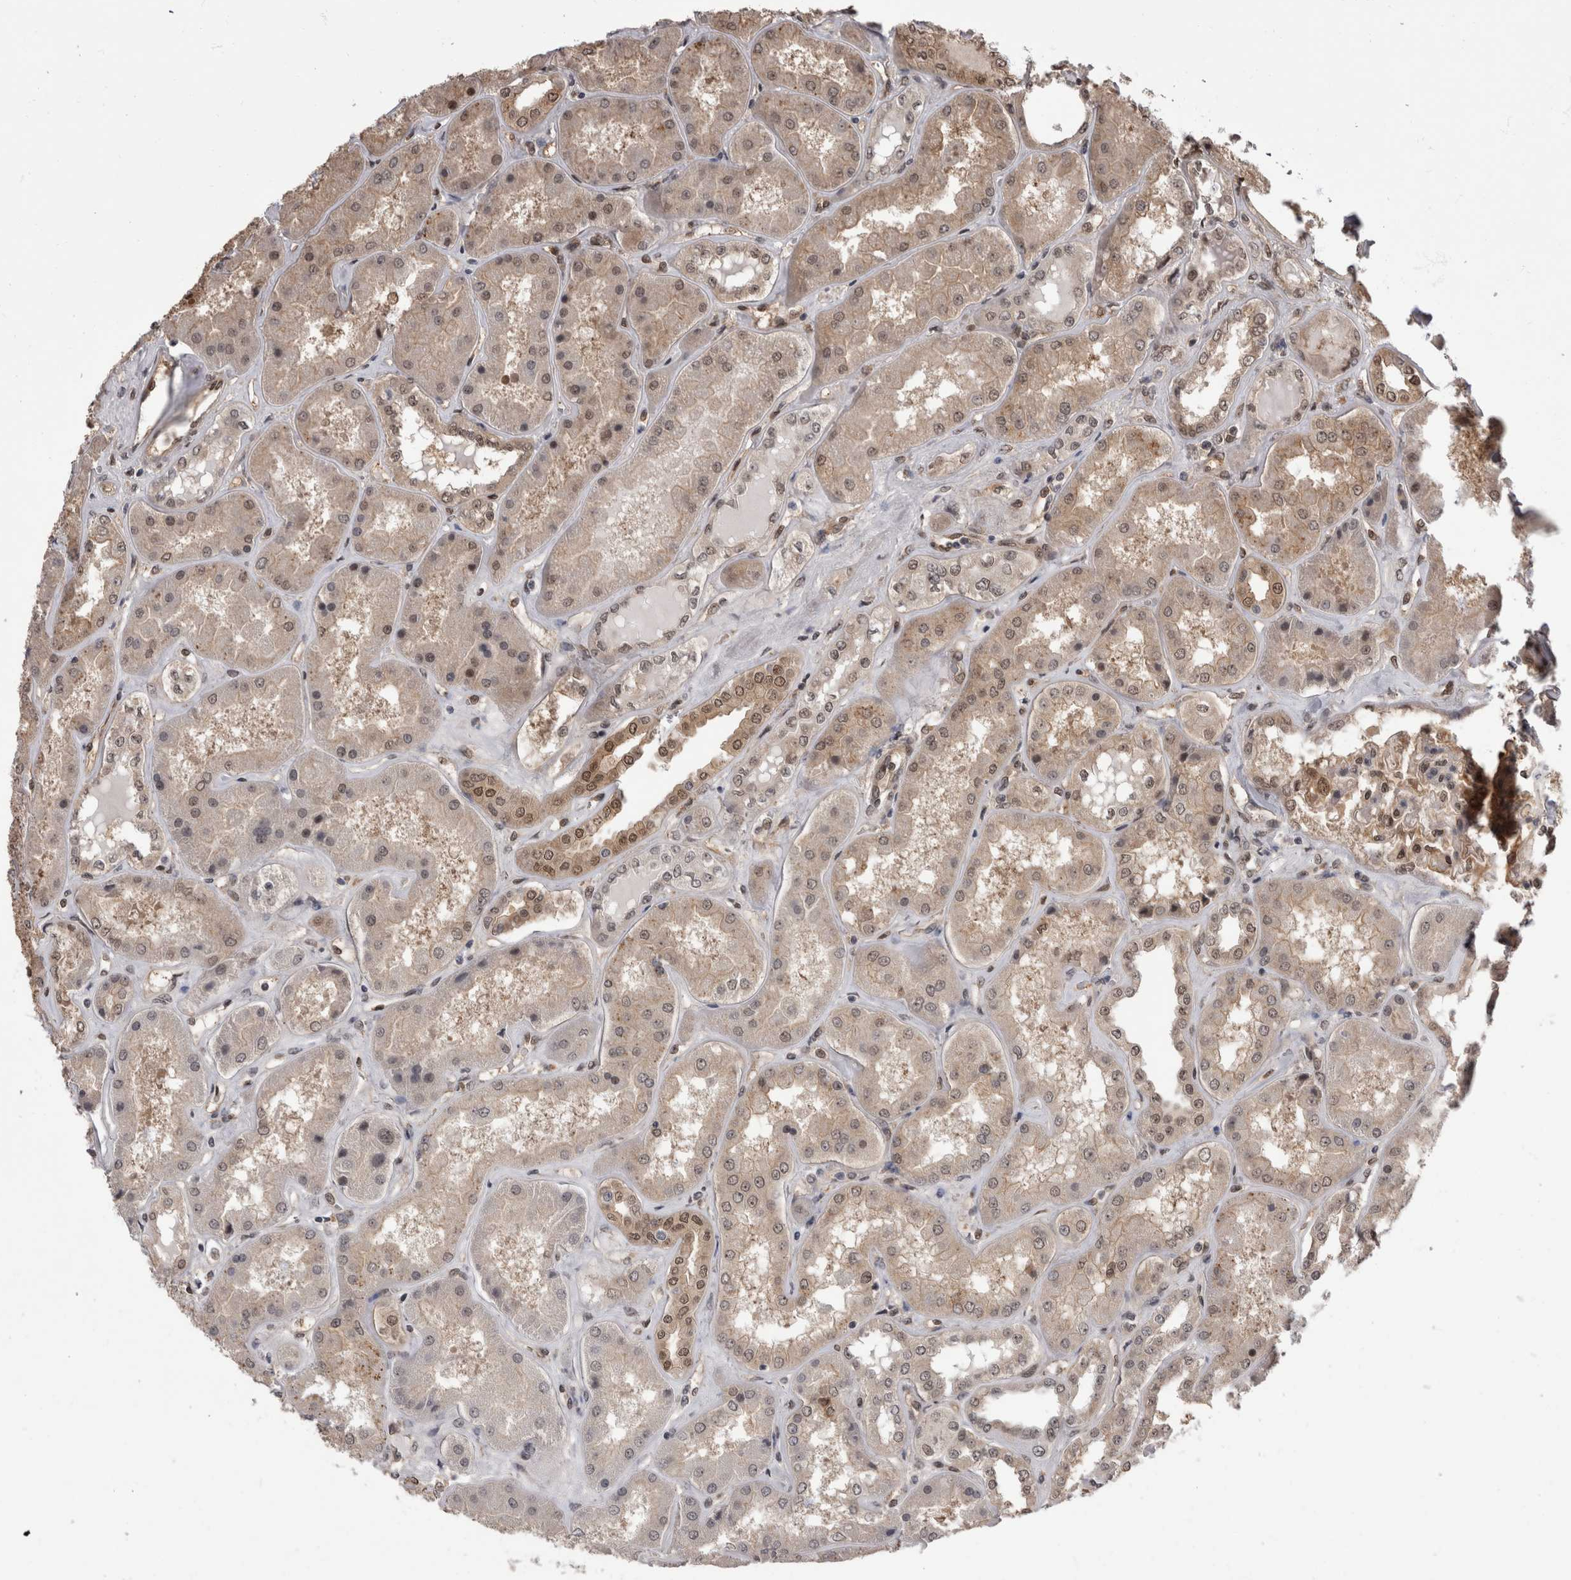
{"staining": {"intensity": "strong", "quantity": "25%-75%", "location": "cytoplasmic/membranous,nuclear"}, "tissue": "kidney", "cell_type": "Cells in glomeruli", "image_type": "normal", "snomed": [{"axis": "morphology", "description": "Normal tissue, NOS"}, {"axis": "topography", "description": "Kidney"}], "caption": "Protein analysis of benign kidney displays strong cytoplasmic/membranous,nuclear positivity in about 25%-75% of cells in glomeruli.", "gene": "AKT3", "patient": {"sex": "female", "age": 56}}